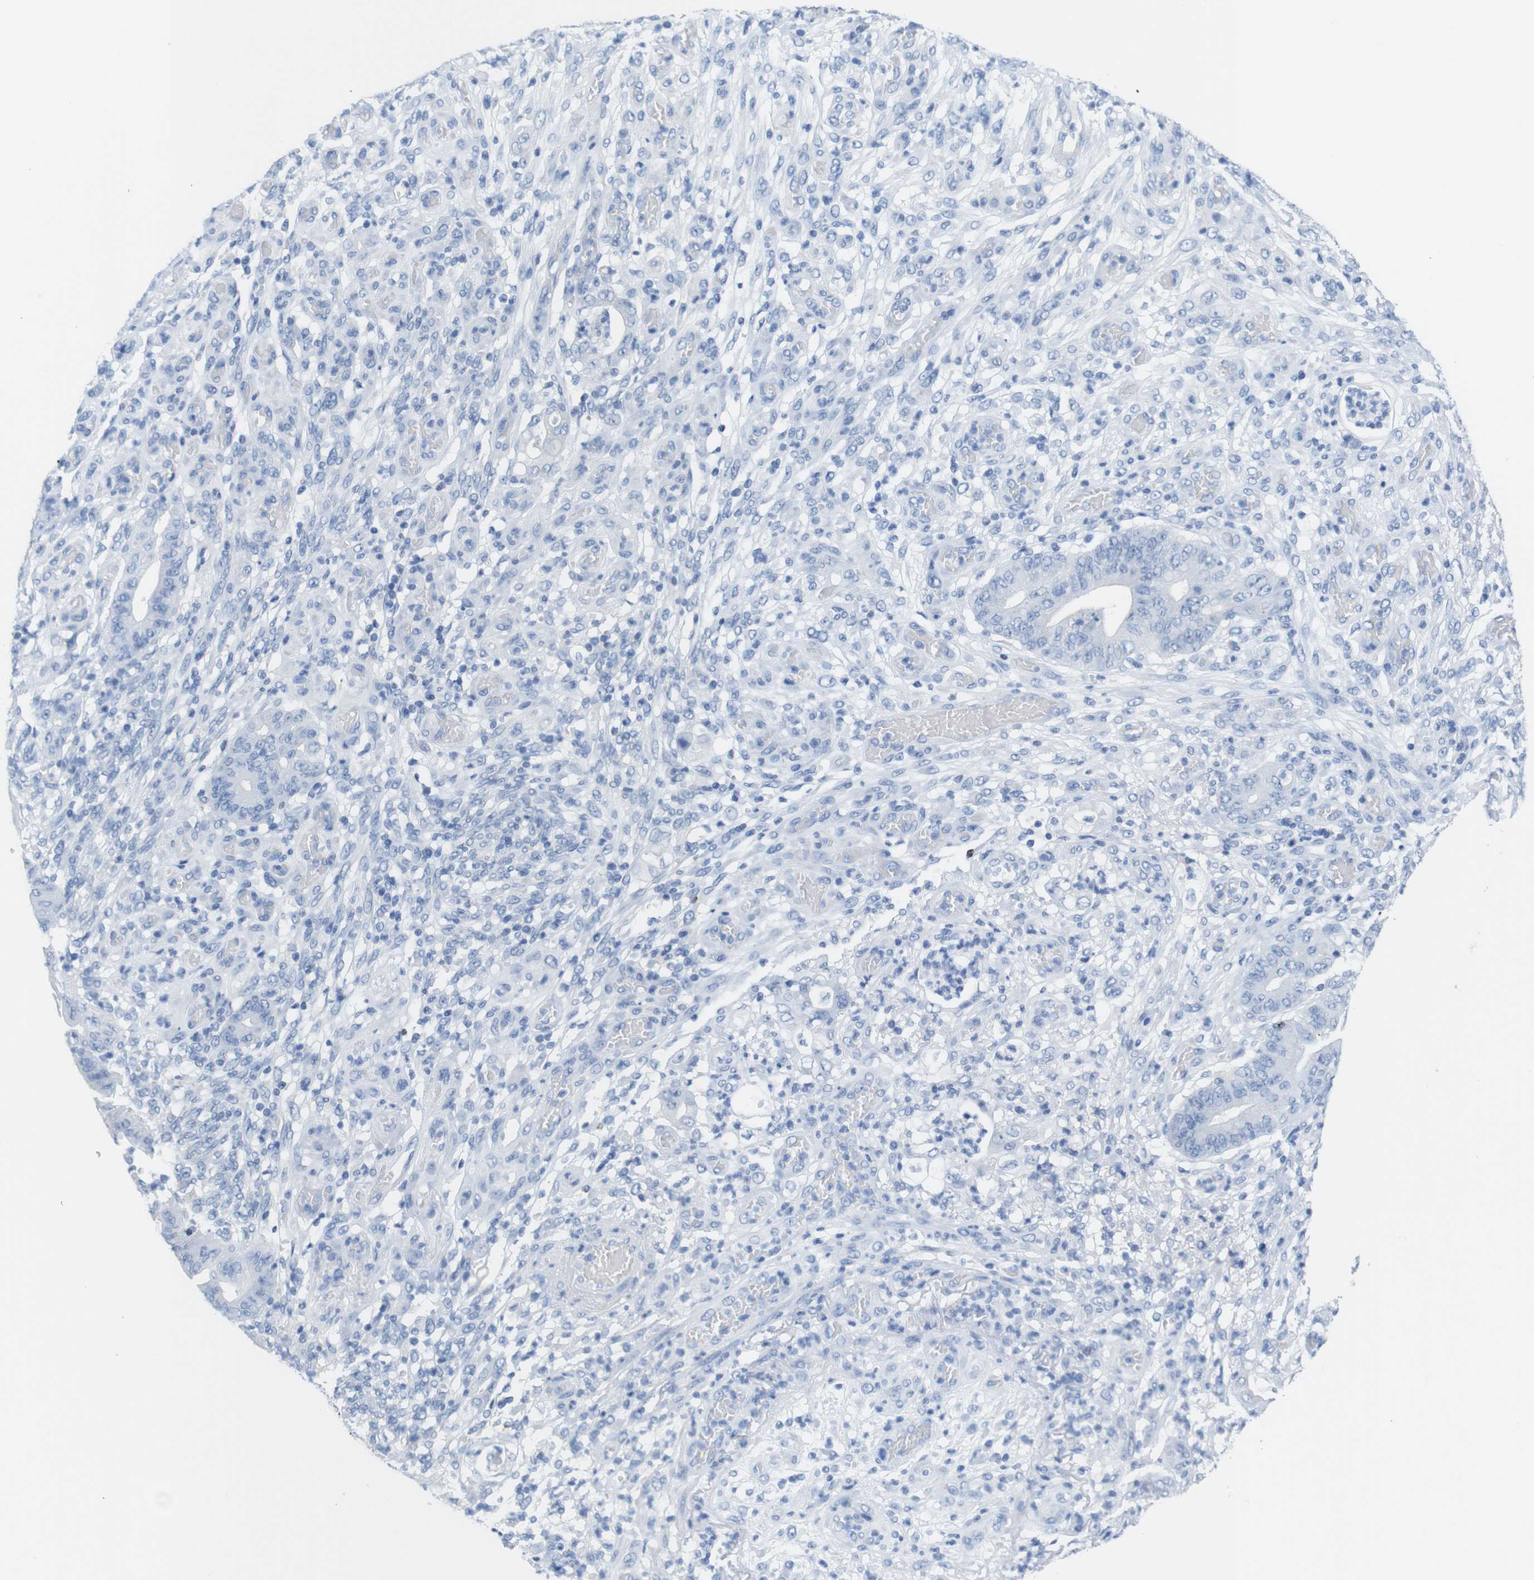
{"staining": {"intensity": "negative", "quantity": "none", "location": "none"}, "tissue": "stomach cancer", "cell_type": "Tumor cells", "image_type": "cancer", "snomed": [{"axis": "morphology", "description": "Adenocarcinoma, NOS"}, {"axis": "topography", "description": "Stomach"}], "caption": "IHC image of human stomach cancer stained for a protein (brown), which shows no staining in tumor cells. (Stains: DAB (3,3'-diaminobenzidine) IHC with hematoxylin counter stain, Microscopy: brightfield microscopy at high magnification).", "gene": "LAG3", "patient": {"sex": "female", "age": 73}}